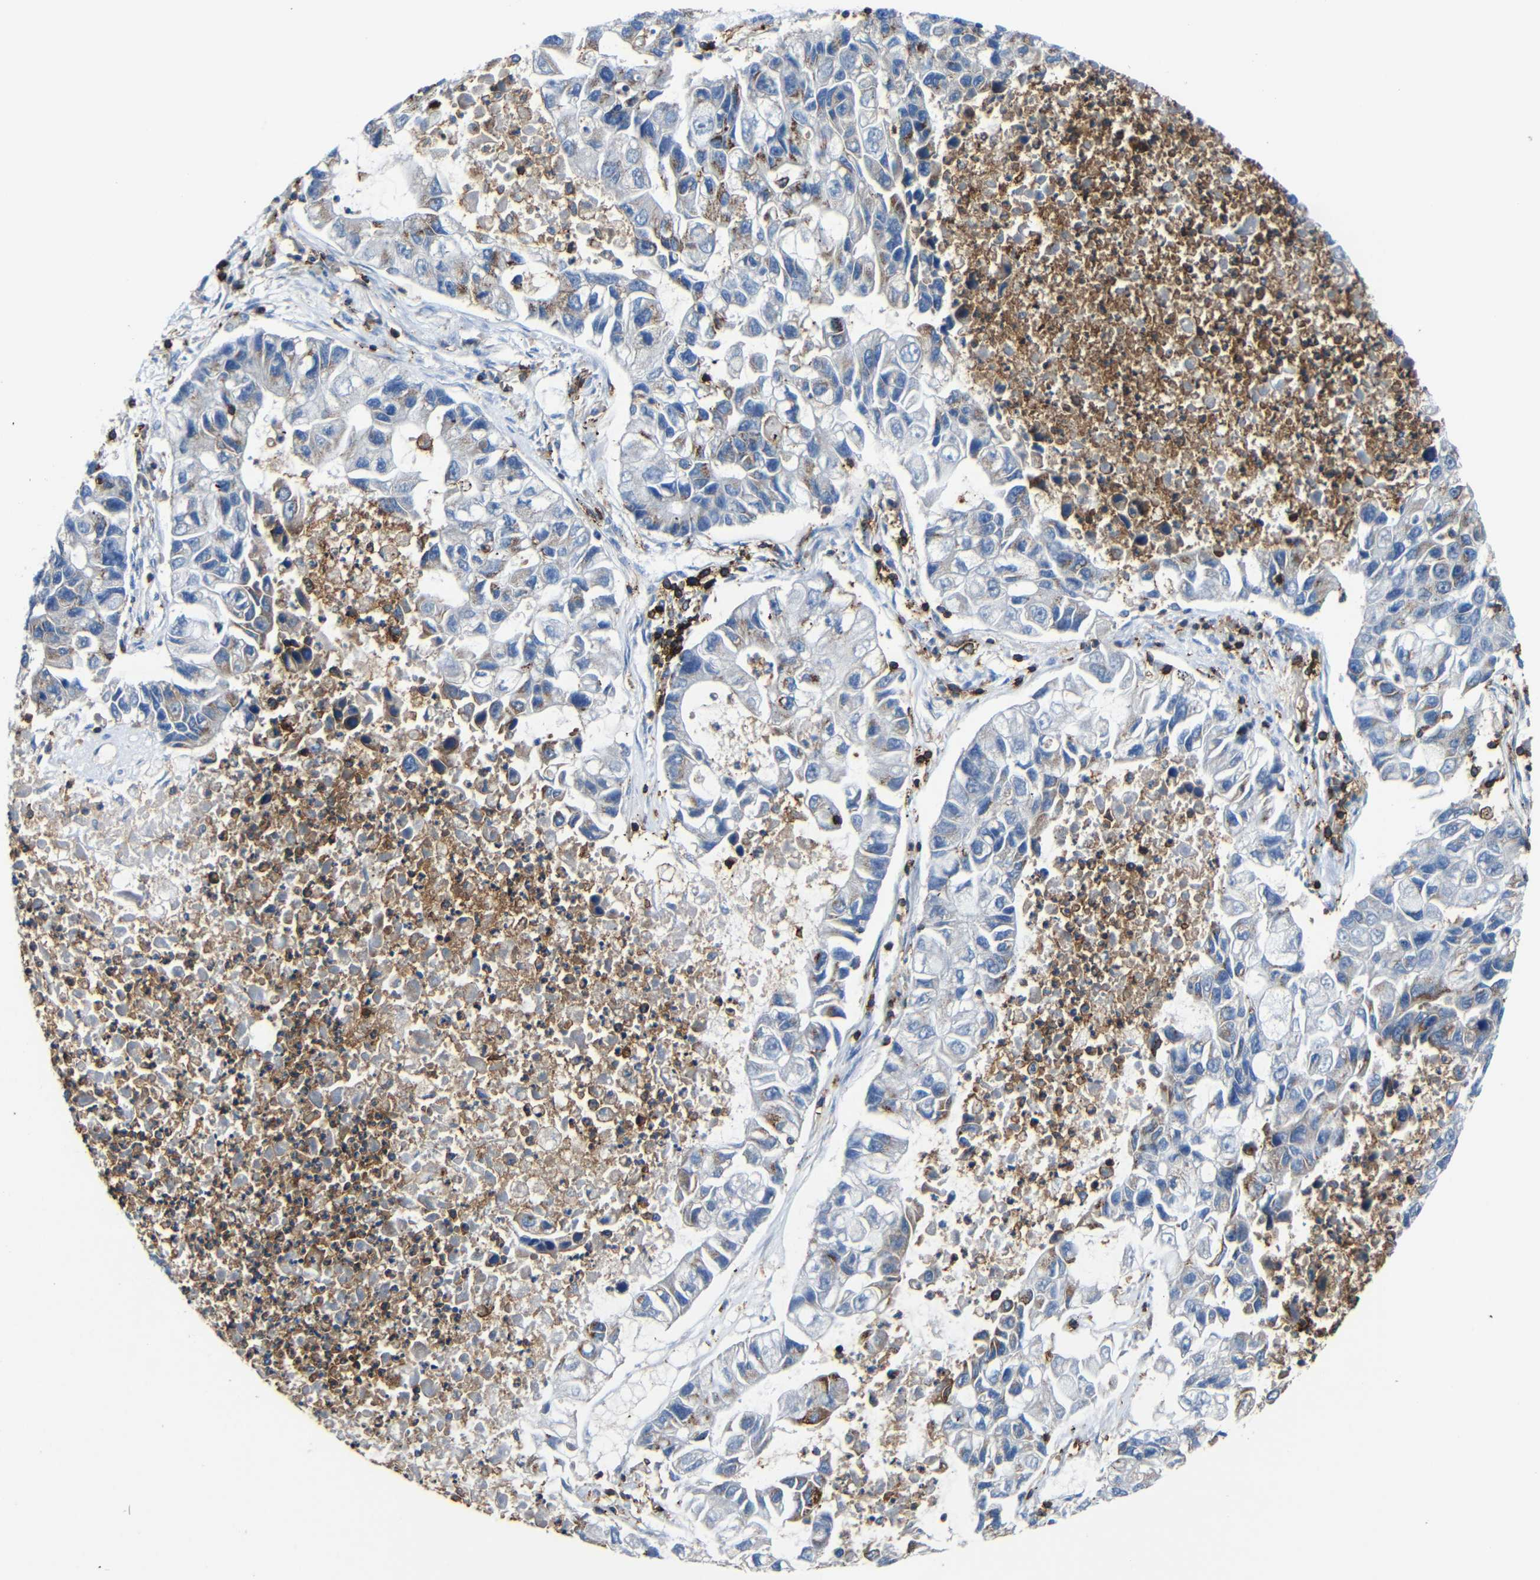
{"staining": {"intensity": "negative", "quantity": "none", "location": "none"}, "tissue": "lung cancer", "cell_type": "Tumor cells", "image_type": "cancer", "snomed": [{"axis": "morphology", "description": "Adenocarcinoma, NOS"}, {"axis": "topography", "description": "Lung"}], "caption": "Immunohistochemistry of lung adenocarcinoma shows no staining in tumor cells.", "gene": "P2RY12", "patient": {"sex": "female", "age": 51}}